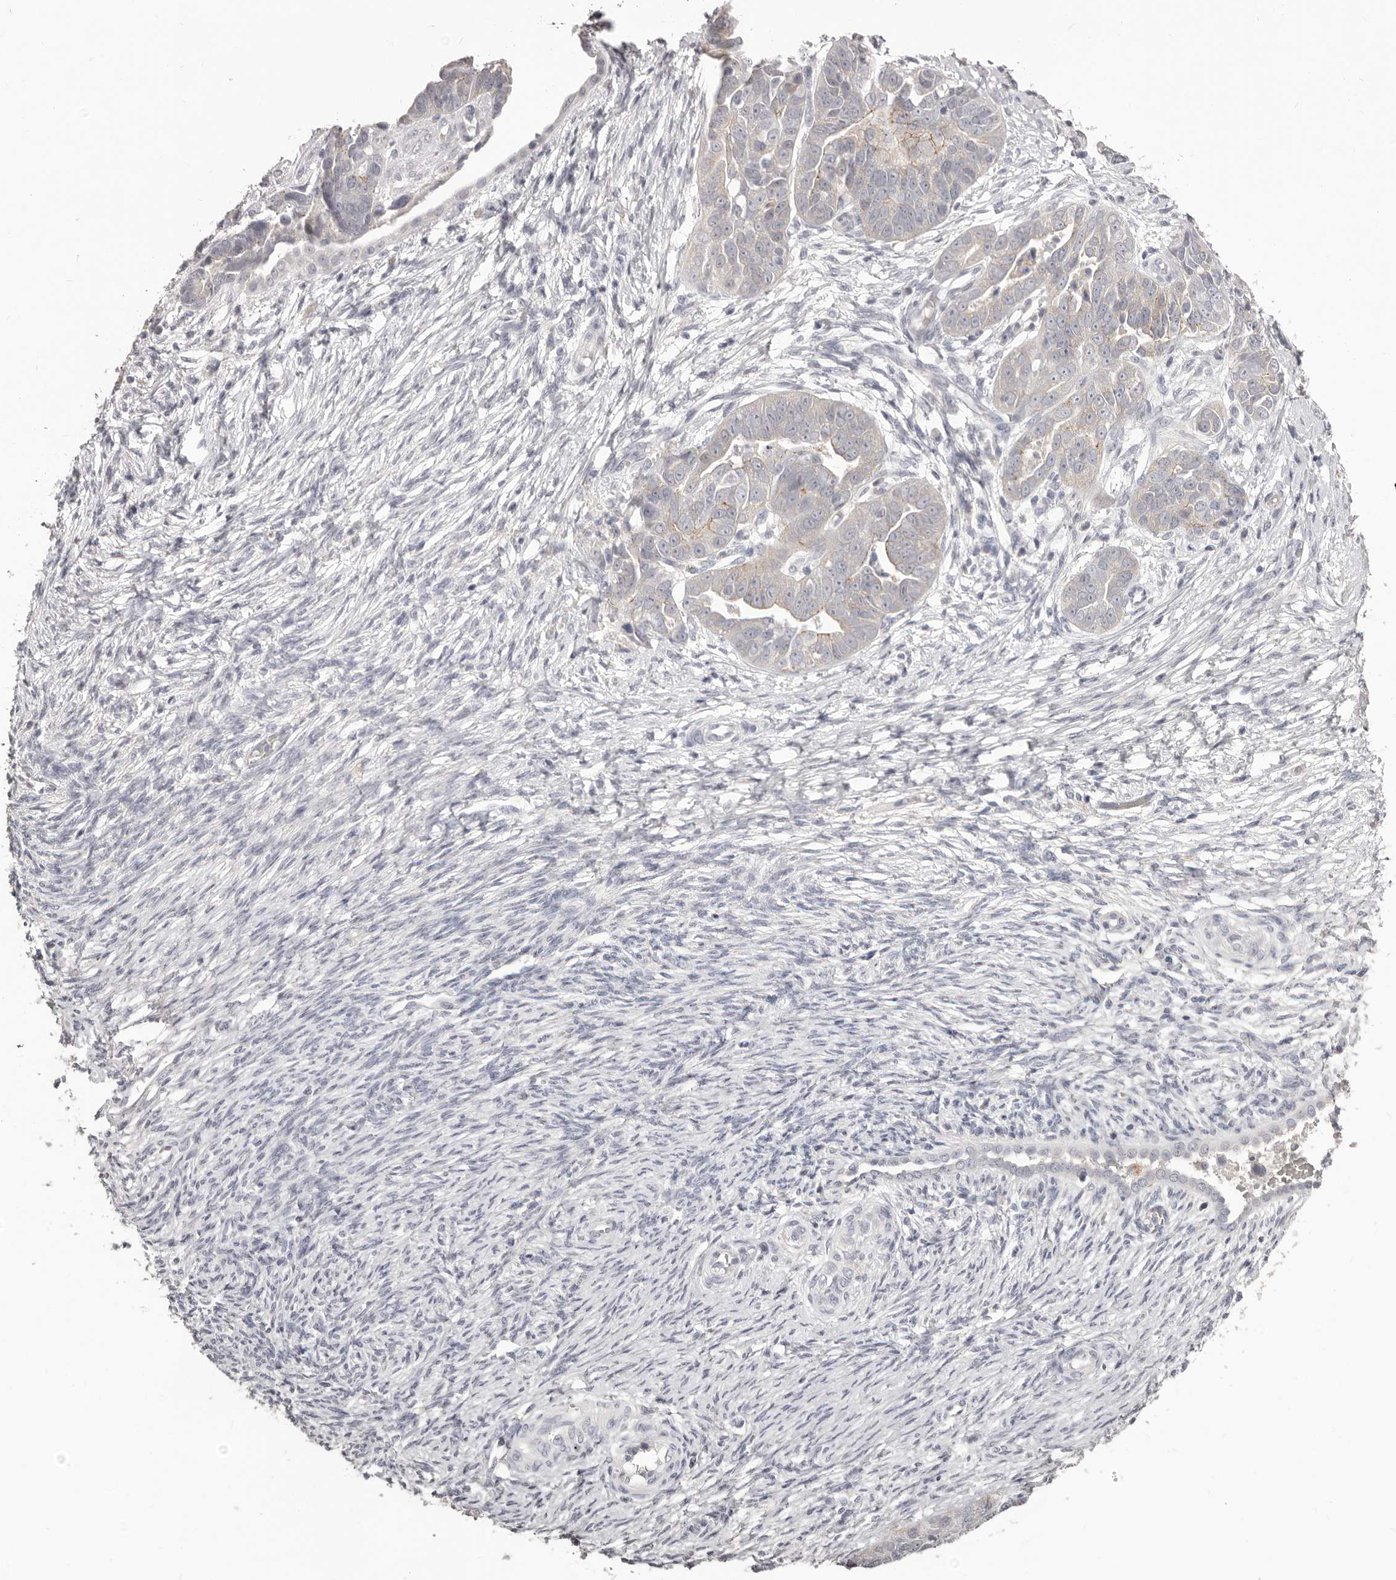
{"staining": {"intensity": "weak", "quantity": "<25%", "location": "cytoplasmic/membranous"}, "tissue": "ovarian cancer", "cell_type": "Tumor cells", "image_type": "cancer", "snomed": [{"axis": "morphology", "description": "Cystadenocarcinoma, serous, NOS"}, {"axis": "topography", "description": "Ovary"}], "caption": "This is a histopathology image of immunohistochemistry (IHC) staining of ovarian cancer (serous cystadenocarcinoma), which shows no staining in tumor cells.", "gene": "PCDHB6", "patient": {"sex": "female", "age": 44}}